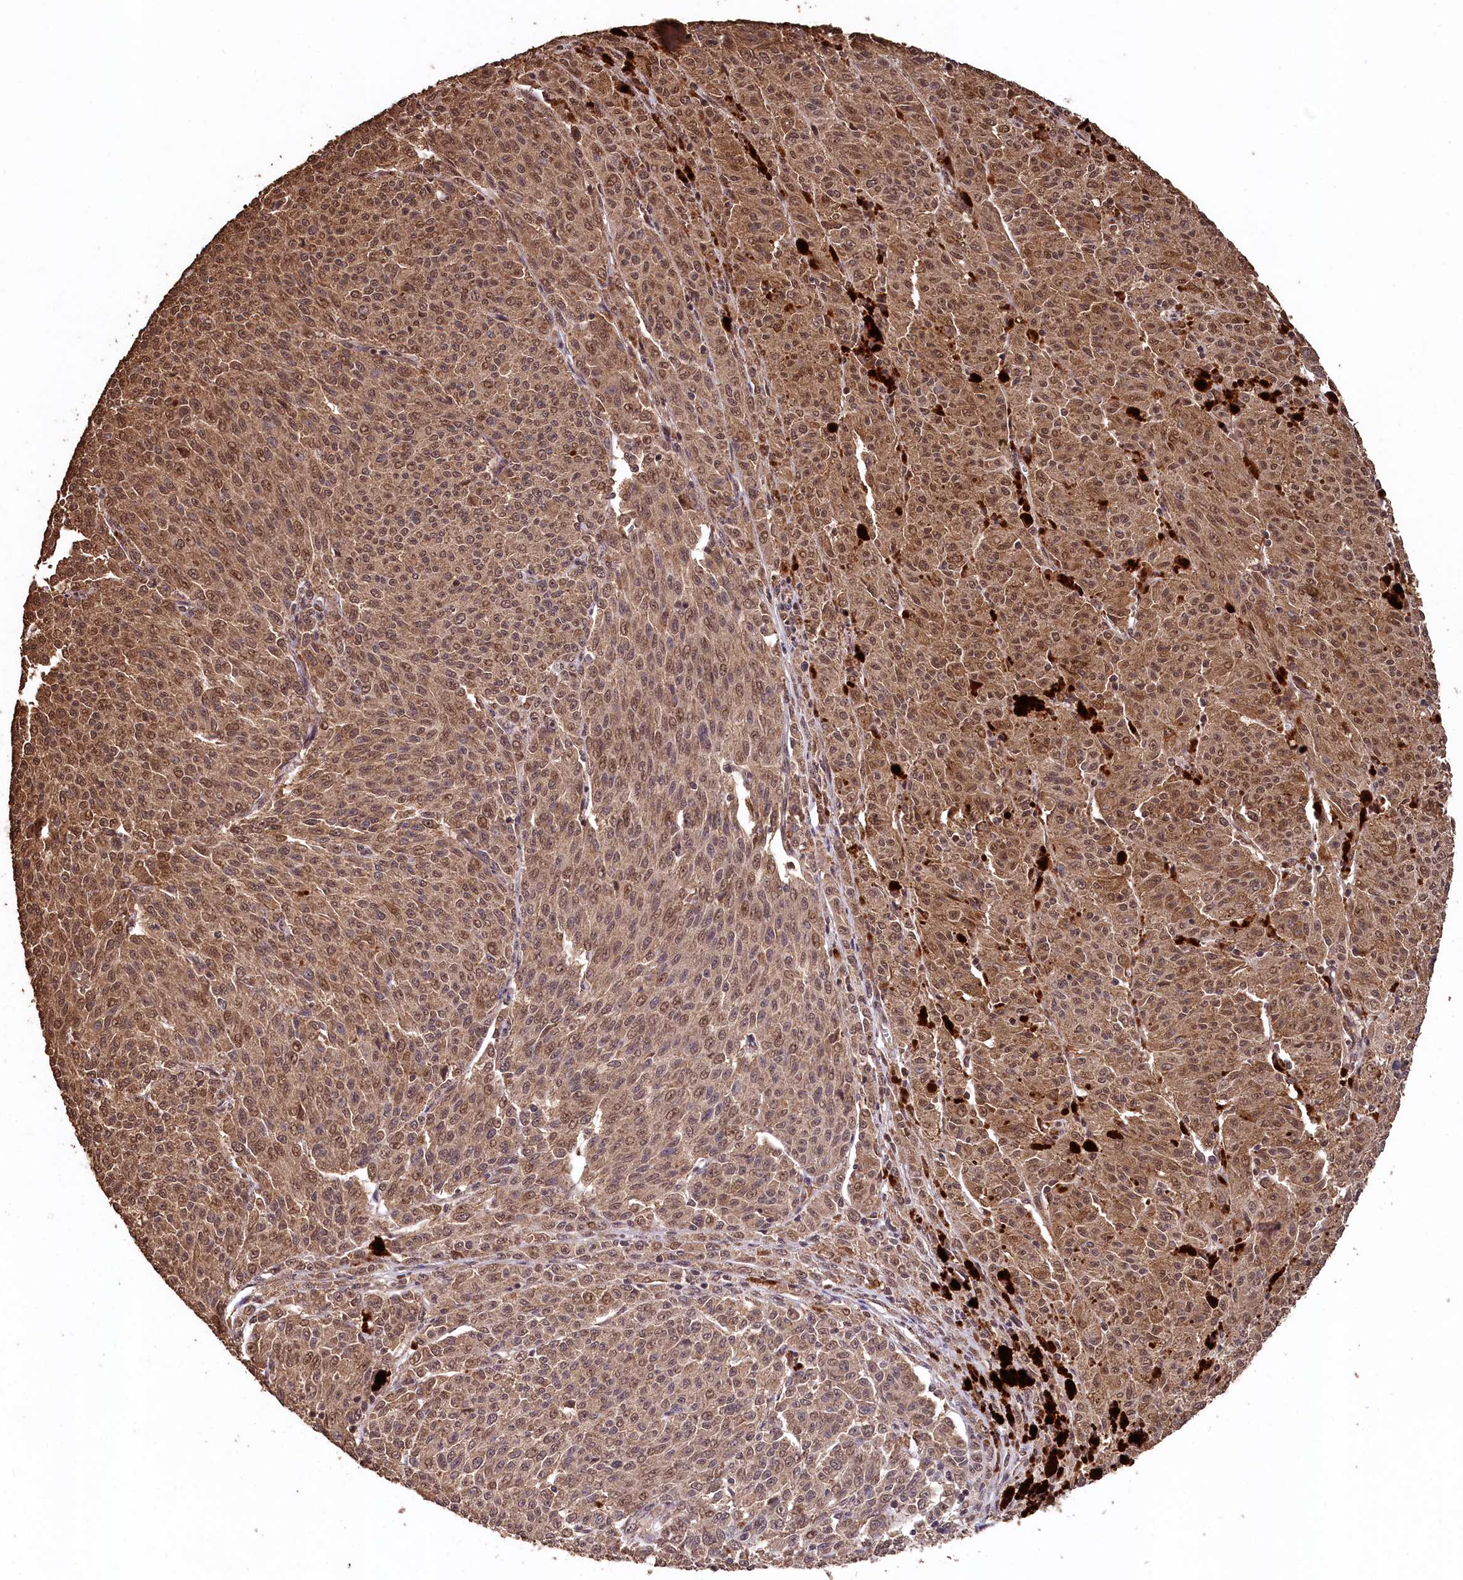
{"staining": {"intensity": "moderate", "quantity": ">75%", "location": "cytoplasmic/membranous,nuclear"}, "tissue": "melanoma", "cell_type": "Tumor cells", "image_type": "cancer", "snomed": [{"axis": "morphology", "description": "Malignant melanoma, NOS"}, {"axis": "topography", "description": "Skin"}], "caption": "There is medium levels of moderate cytoplasmic/membranous and nuclear expression in tumor cells of malignant melanoma, as demonstrated by immunohistochemical staining (brown color).", "gene": "CEP57L1", "patient": {"sex": "female", "age": 52}}